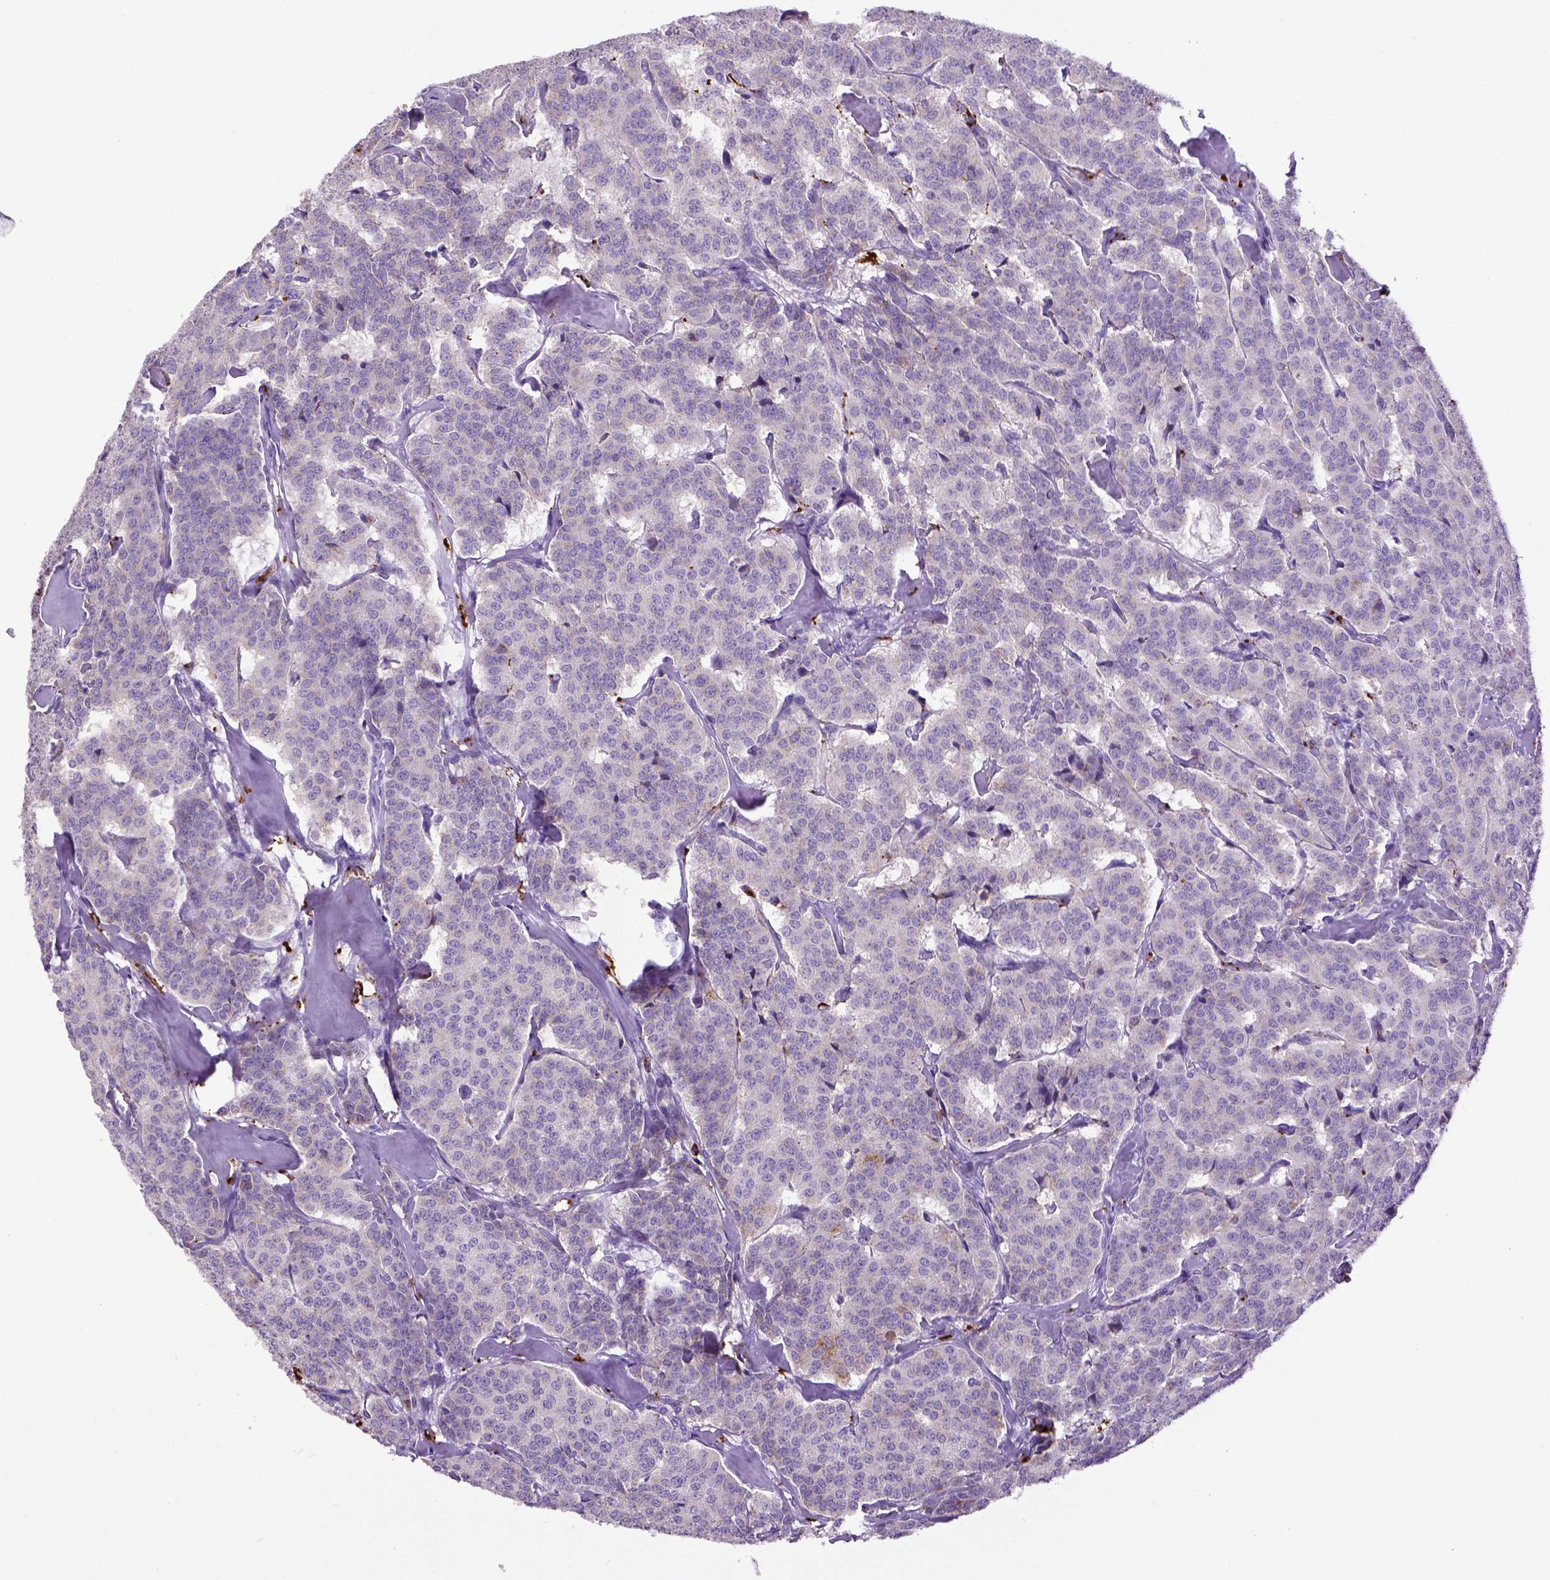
{"staining": {"intensity": "negative", "quantity": "none", "location": "none"}, "tissue": "carcinoid", "cell_type": "Tumor cells", "image_type": "cancer", "snomed": [{"axis": "morphology", "description": "Normal tissue, NOS"}, {"axis": "morphology", "description": "Carcinoid, malignant, NOS"}, {"axis": "topography", "description": "Lung"}], "caption": "This image is of malignant carcinoid stained with immunohistochemistry (IHC) to label a protein in brown with the nuclei are counter-stained blue. There is no positivity in tumor cells.", "gene": "CD68", "patient": {"sex": "female", "age": 46}}